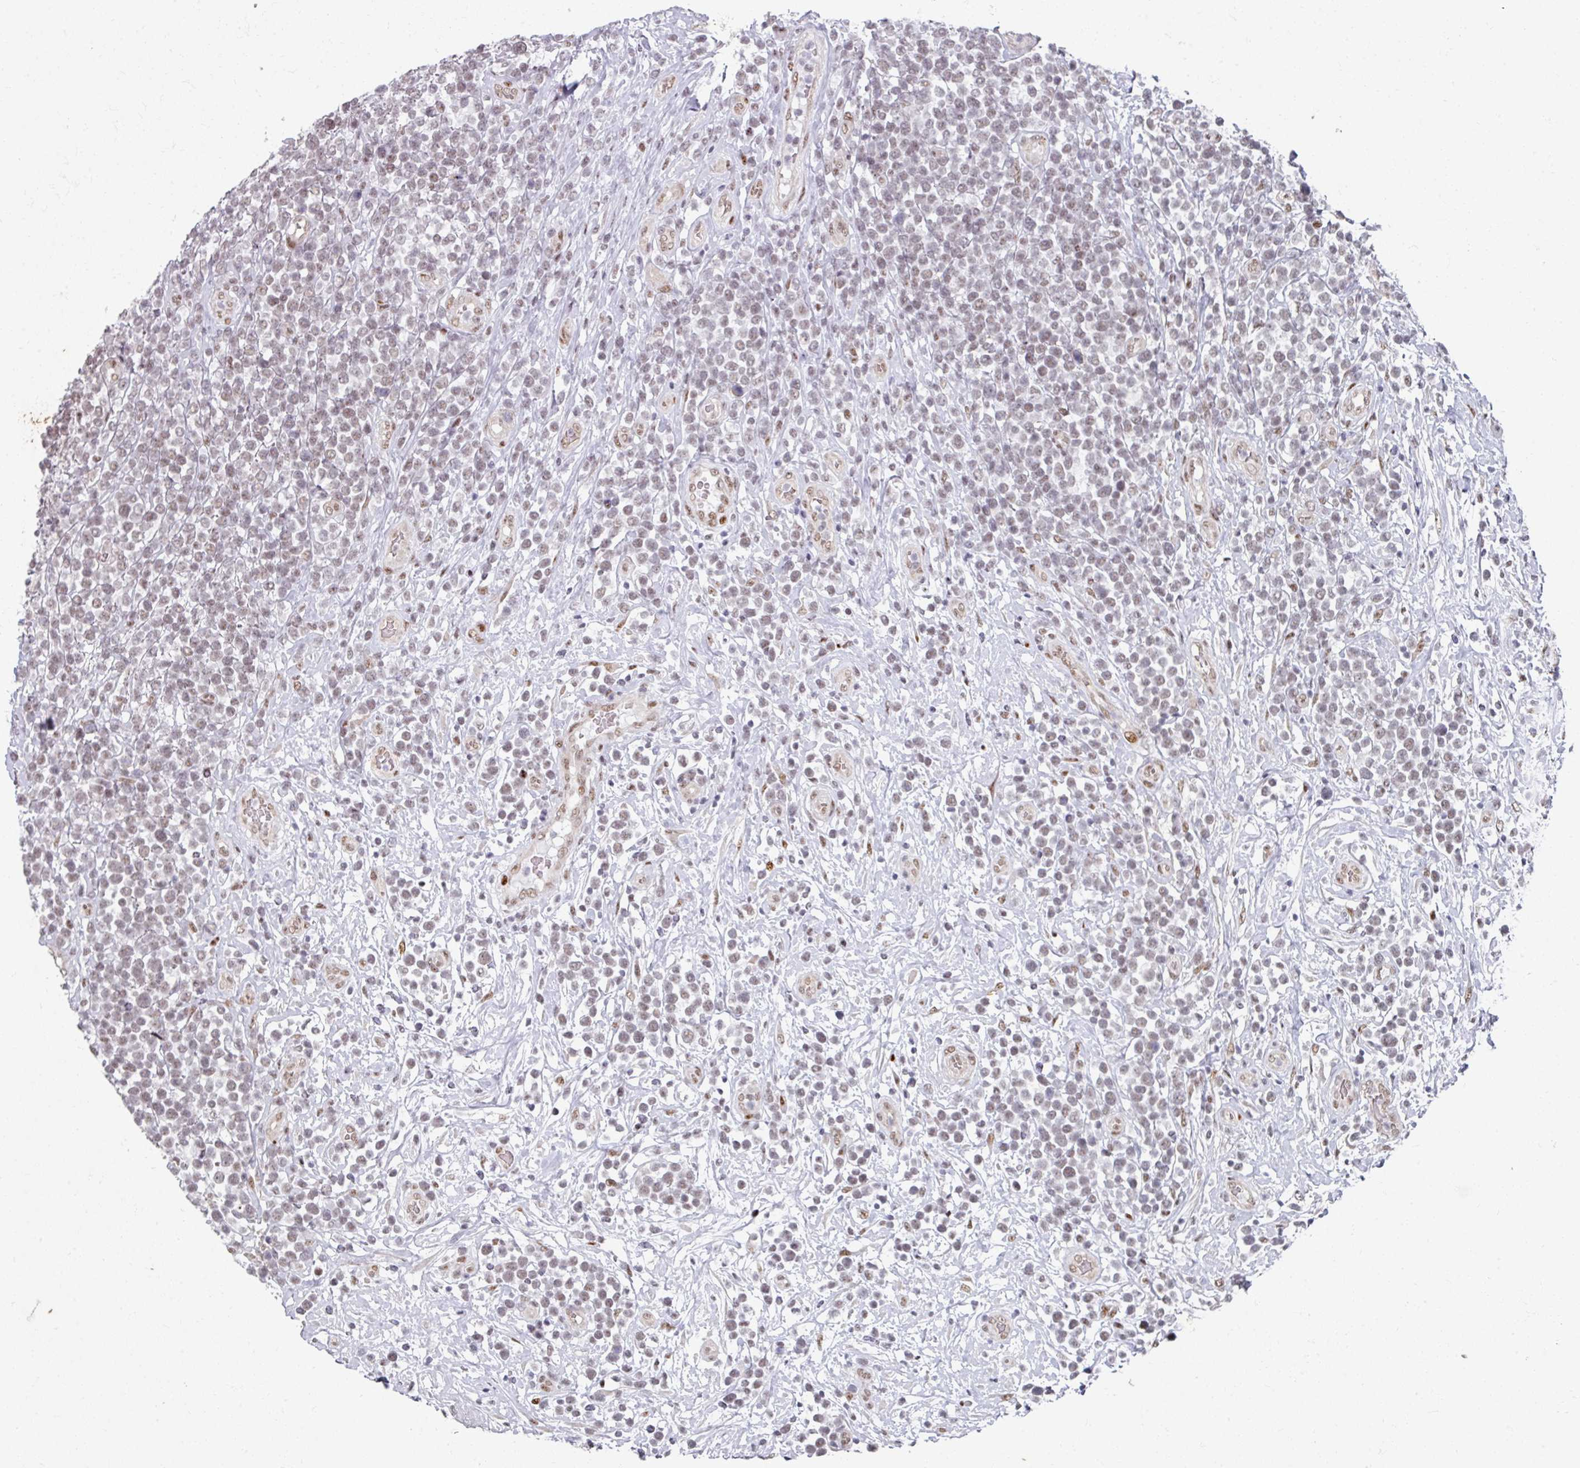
{"staining": {"intensity": "moderate", "quantity": ">75%", "location": "nuclear"}, "tissue": "lymphoma", "cell_type": "Tumor cells", "image_type": "cancer", "snomed": [{"axis": "morphology", "description": "Malignant lymphoma, non-Hodgkin's type, High grade"}, {"axis": "topography", "description": "Soft tissue"}], "caption": "Approximately >75% of tumor cells in lymphoma demonstrate moderate nuclear protein positivity as visualized by brown immunohistochemical staining.", "gene": "SF3B5", "patient": {"sex": "female", "age": 56}}